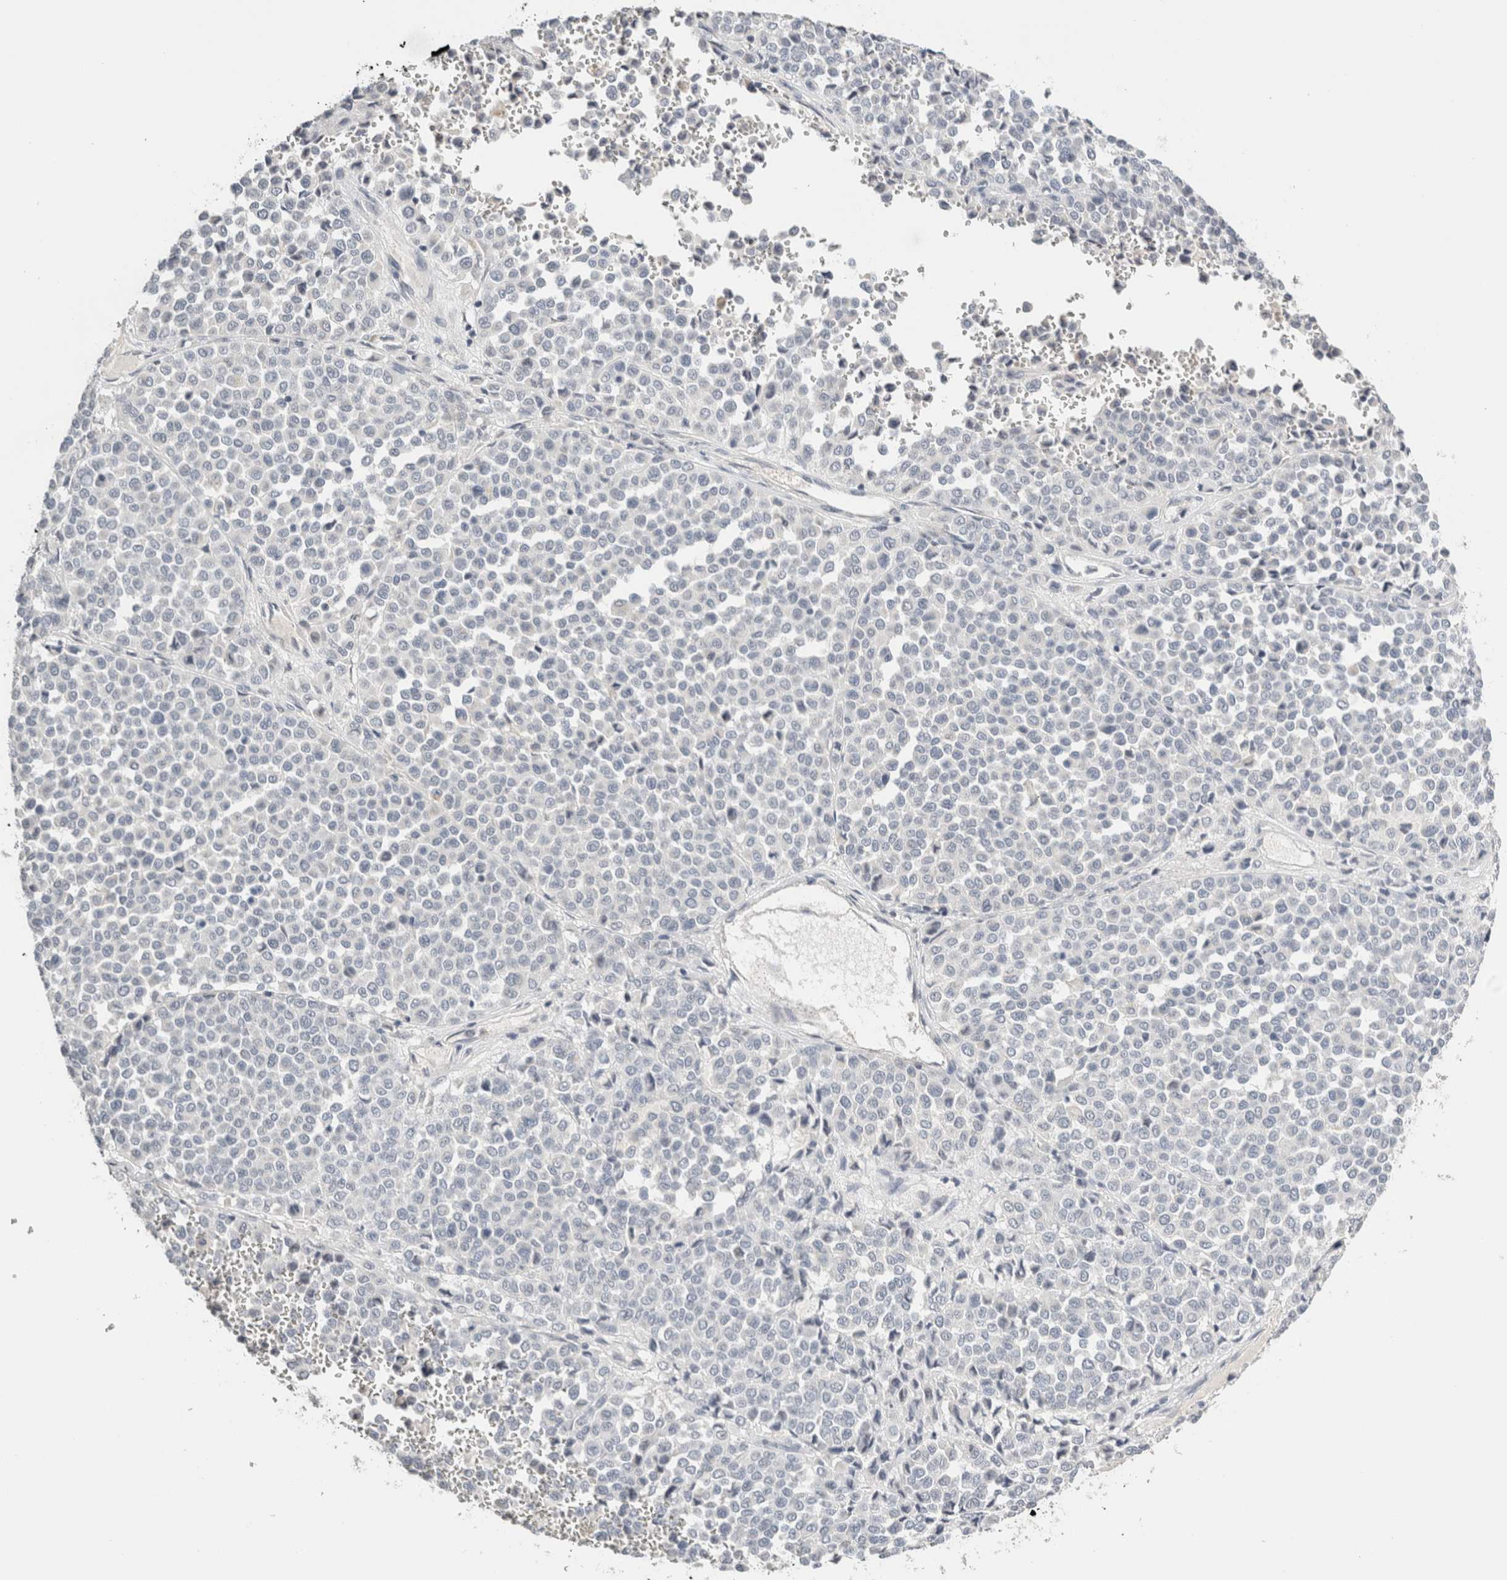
{"staining": {"intensity": "negative", "quantity": "none", "location": "none"}, "tissue": "melanoma", "cell_type": "Tumor cells", "image_type": "cancer", "snomed": [{"axis": "morphology", "description": "Malignant melanoma, Metastatic site"}, {"axis": "topography", "description": "Pancreas"}], "caption": "Melanoma was stained to show a protein in brown. There is no significant staining in tumor cells. (Brightfield microscopy of DAB immunohistochemistry at high magnification).", "gene": "CRAT", "patient": {"sex": "female", "age": 30}}